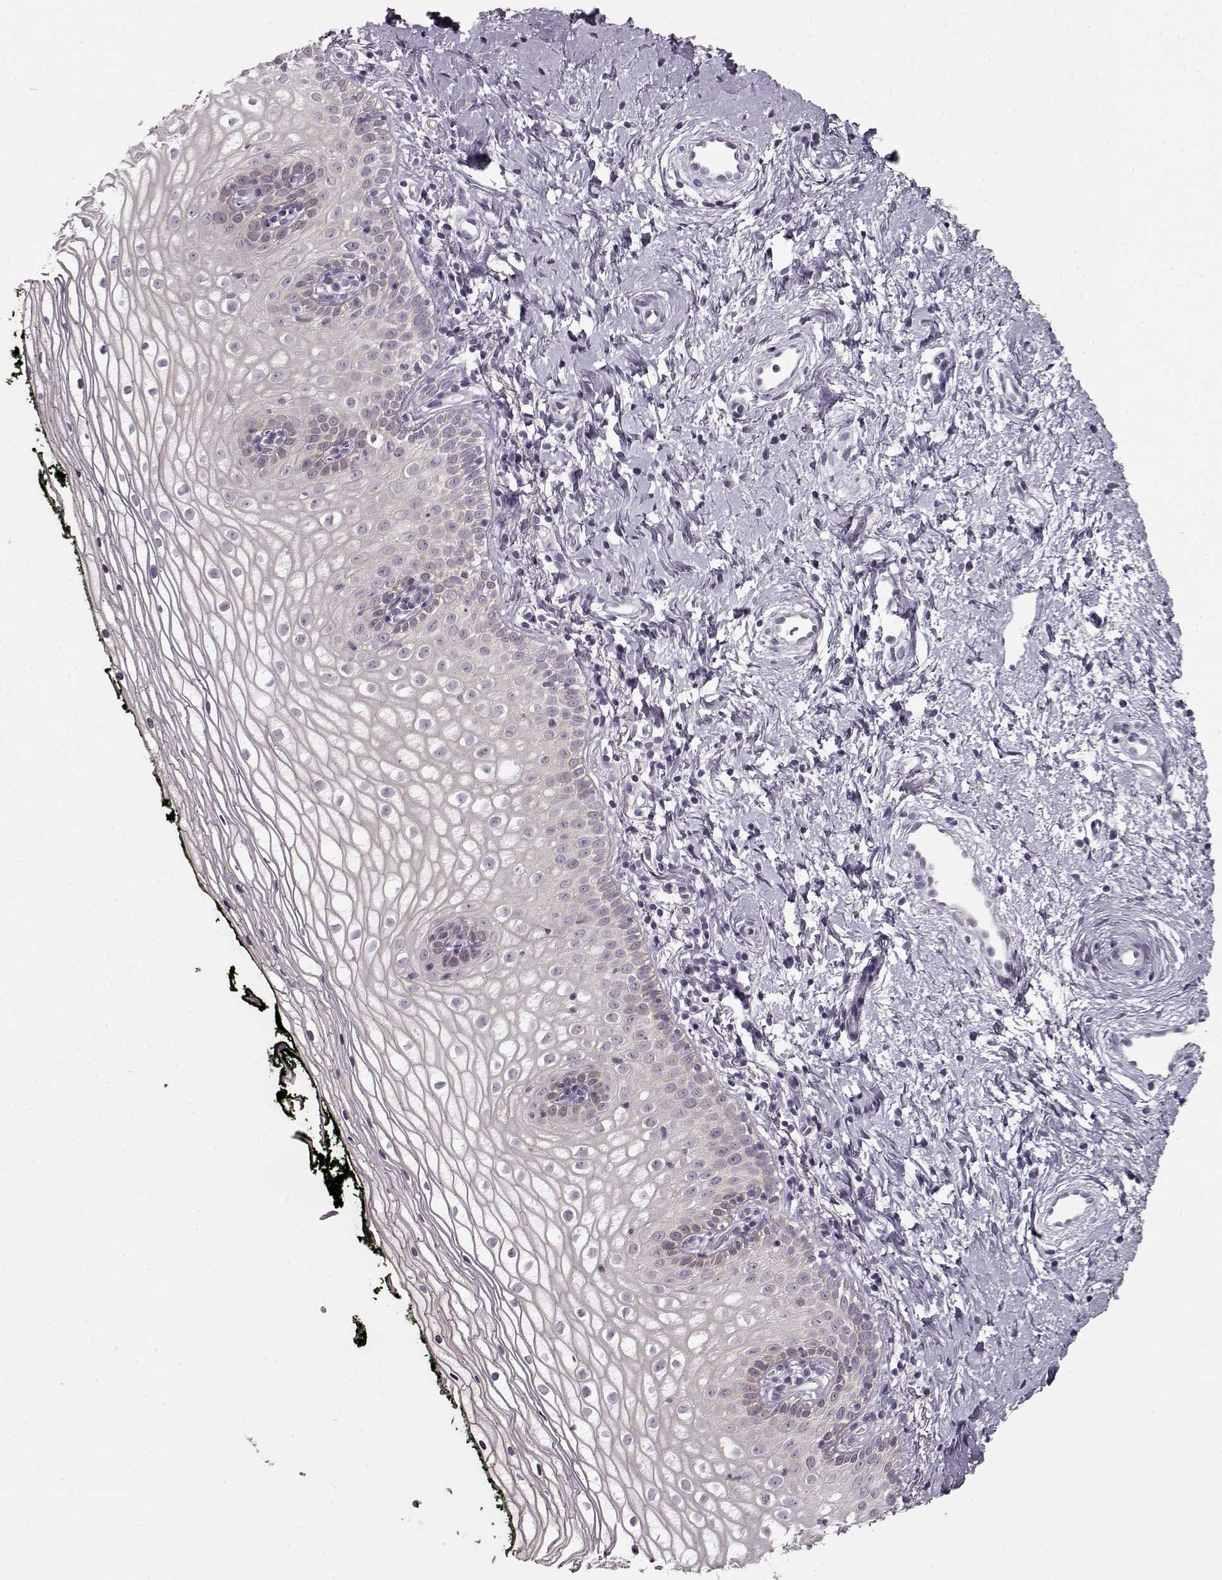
{"staining": {"intensity": "negative", "quantity": "none", "location": "none"}, "tissue": "vagina", "cell_type": "Squamous epithelial cells", "image_type": "normal", "snomed": [{"axis": "morphology", "description": "Normal tissue, NOS"}, {"axis": "topography", "description": "Vagina"}], "caption": "The photomicrograph reveals no significant positivity in squamous epithelial cells of vagina.", "gene": "RP1L1", "patient": {"sex": "female", "age": 47}}